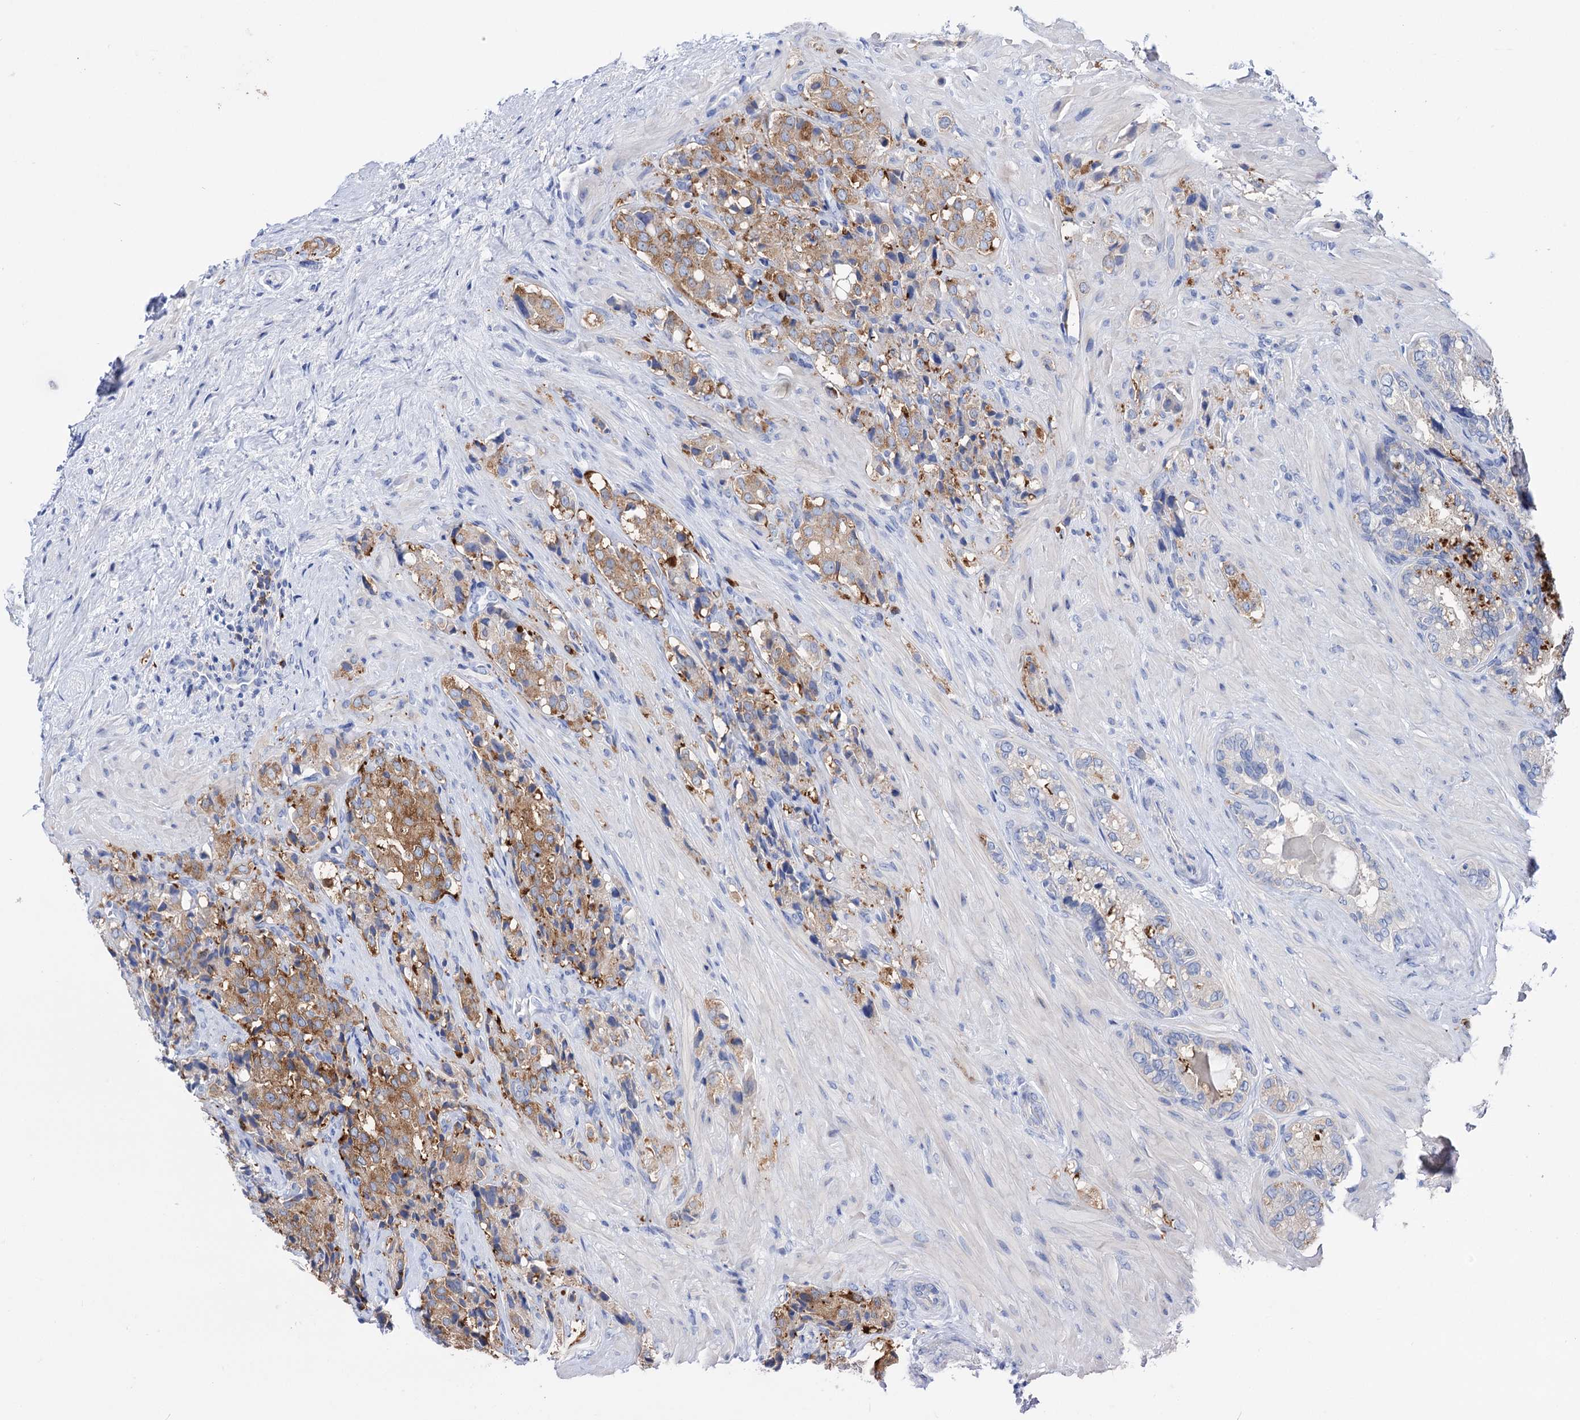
{"staining": {"intensity": "moderate", "quantity": ">75%", "location": "cytoplasmic/membranous"}, "tissue": "prostate cancer", "cell_type": "Tumor cells", "image_type": "cancer", "snomed": [{"axis": "morphology", "description": "Adenocarcinoma, High grade"}, {"axis": "topography", "description": "Prostate"}], "caption": "There is medium levels of moderate cytoplasmic/membranous positivity in tumor cells of prostate adenocarcinoma (high-grade), as demonstrated by immunohistochemical staining (brown color).", "gene": "BBS4", "patient": {"sex": "male", "age": 65}}